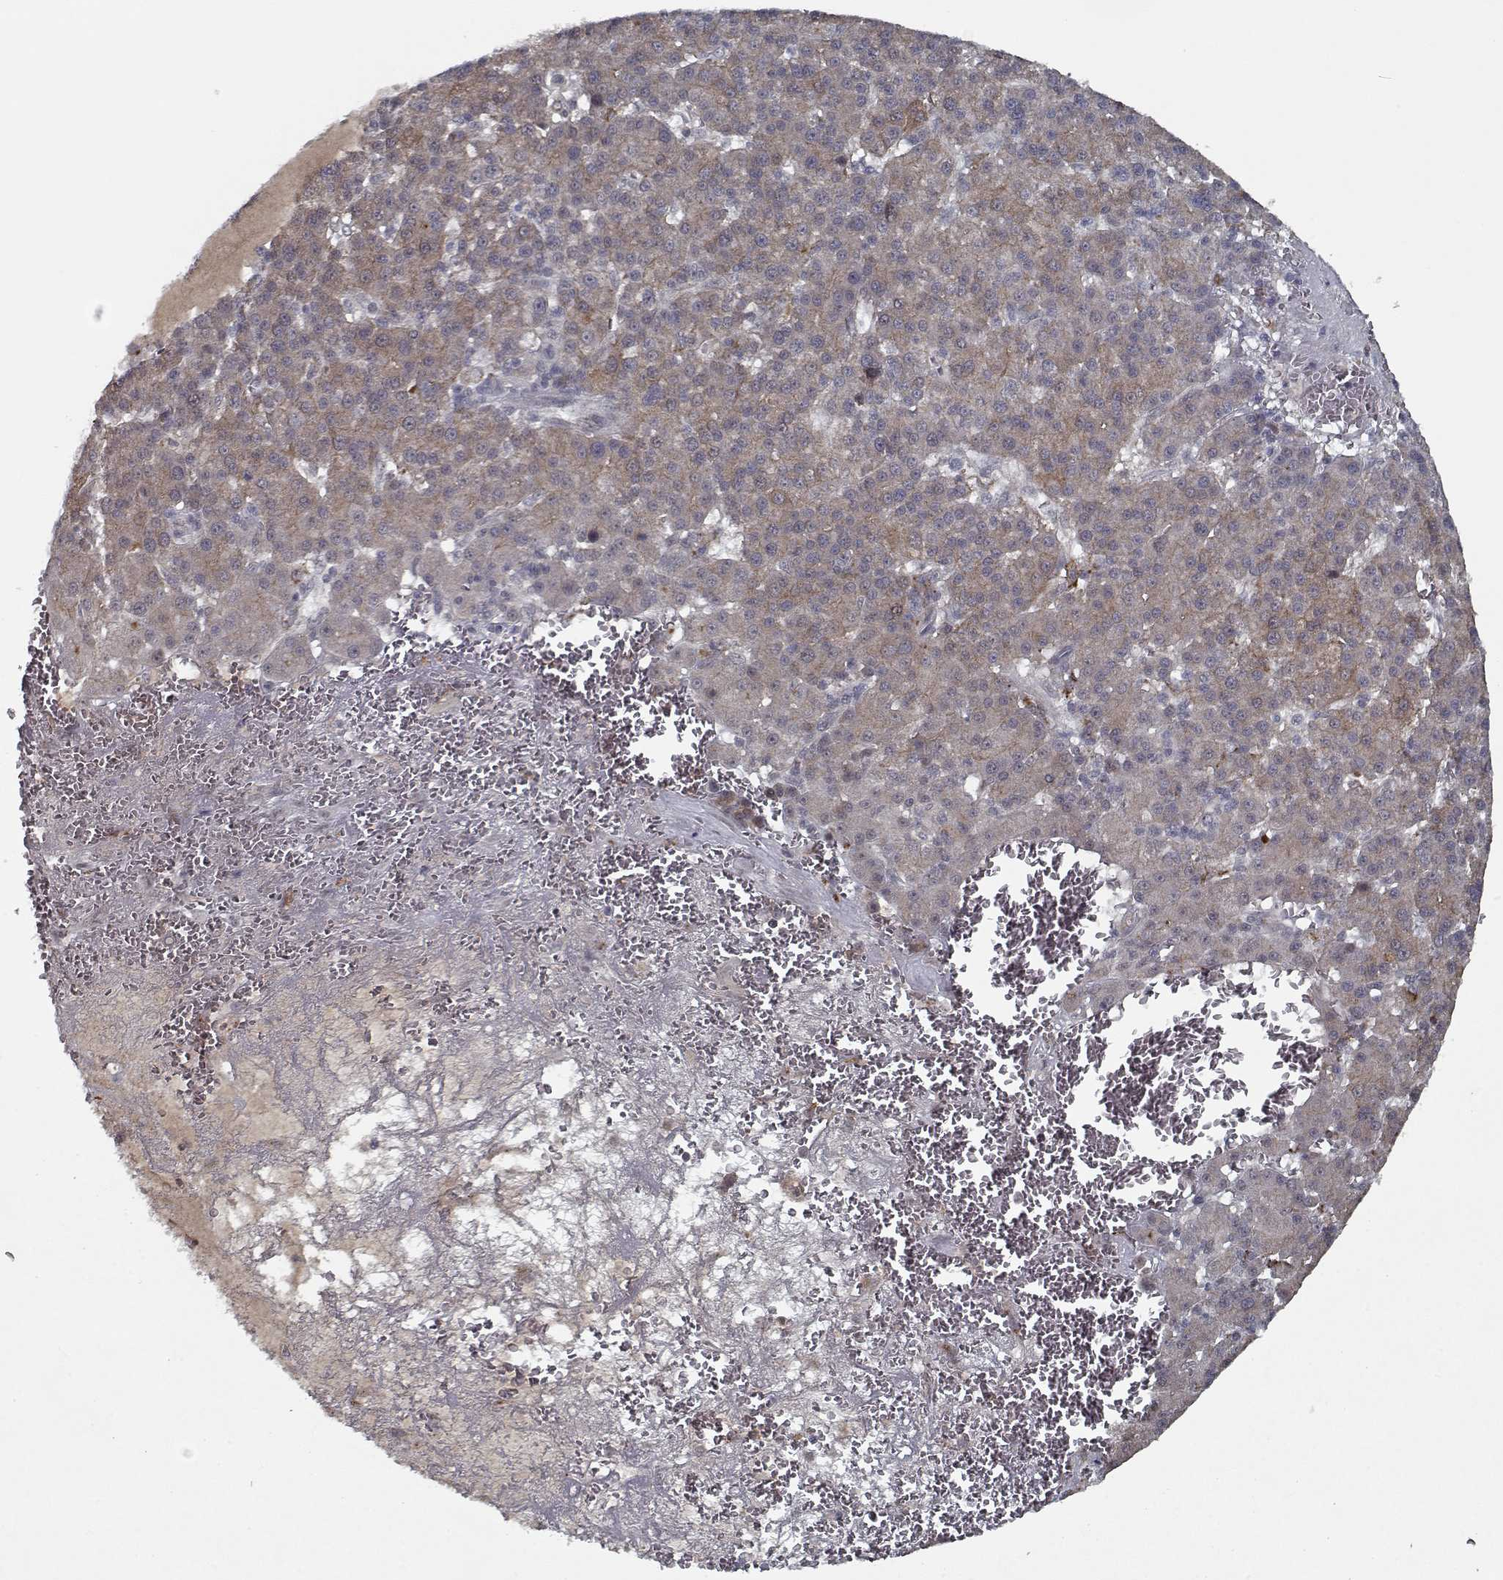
{"staining": {"intensity": "moderate", "quantity": "25%-75%", "location": "cytoplasmic/membranous"}, "tissue": "liver cancer", "cell_type": "Tumor cells", "image_type": "cancer", "snomed": [{"axis": "morphology", "description": "Carcinoma, Hepatocellular, NOS"}, {"axis": "topography", "description": "Liver"}], "caption": "Human liver cancer (hepatocellular carcinoma) stained for a protein (brown) exhibits moderate cytoplasmic/membranous positive expression in about 25%-75% of tumor cells.", "gene": "NLK", "patient": {"sex": "female", "age": 60}}